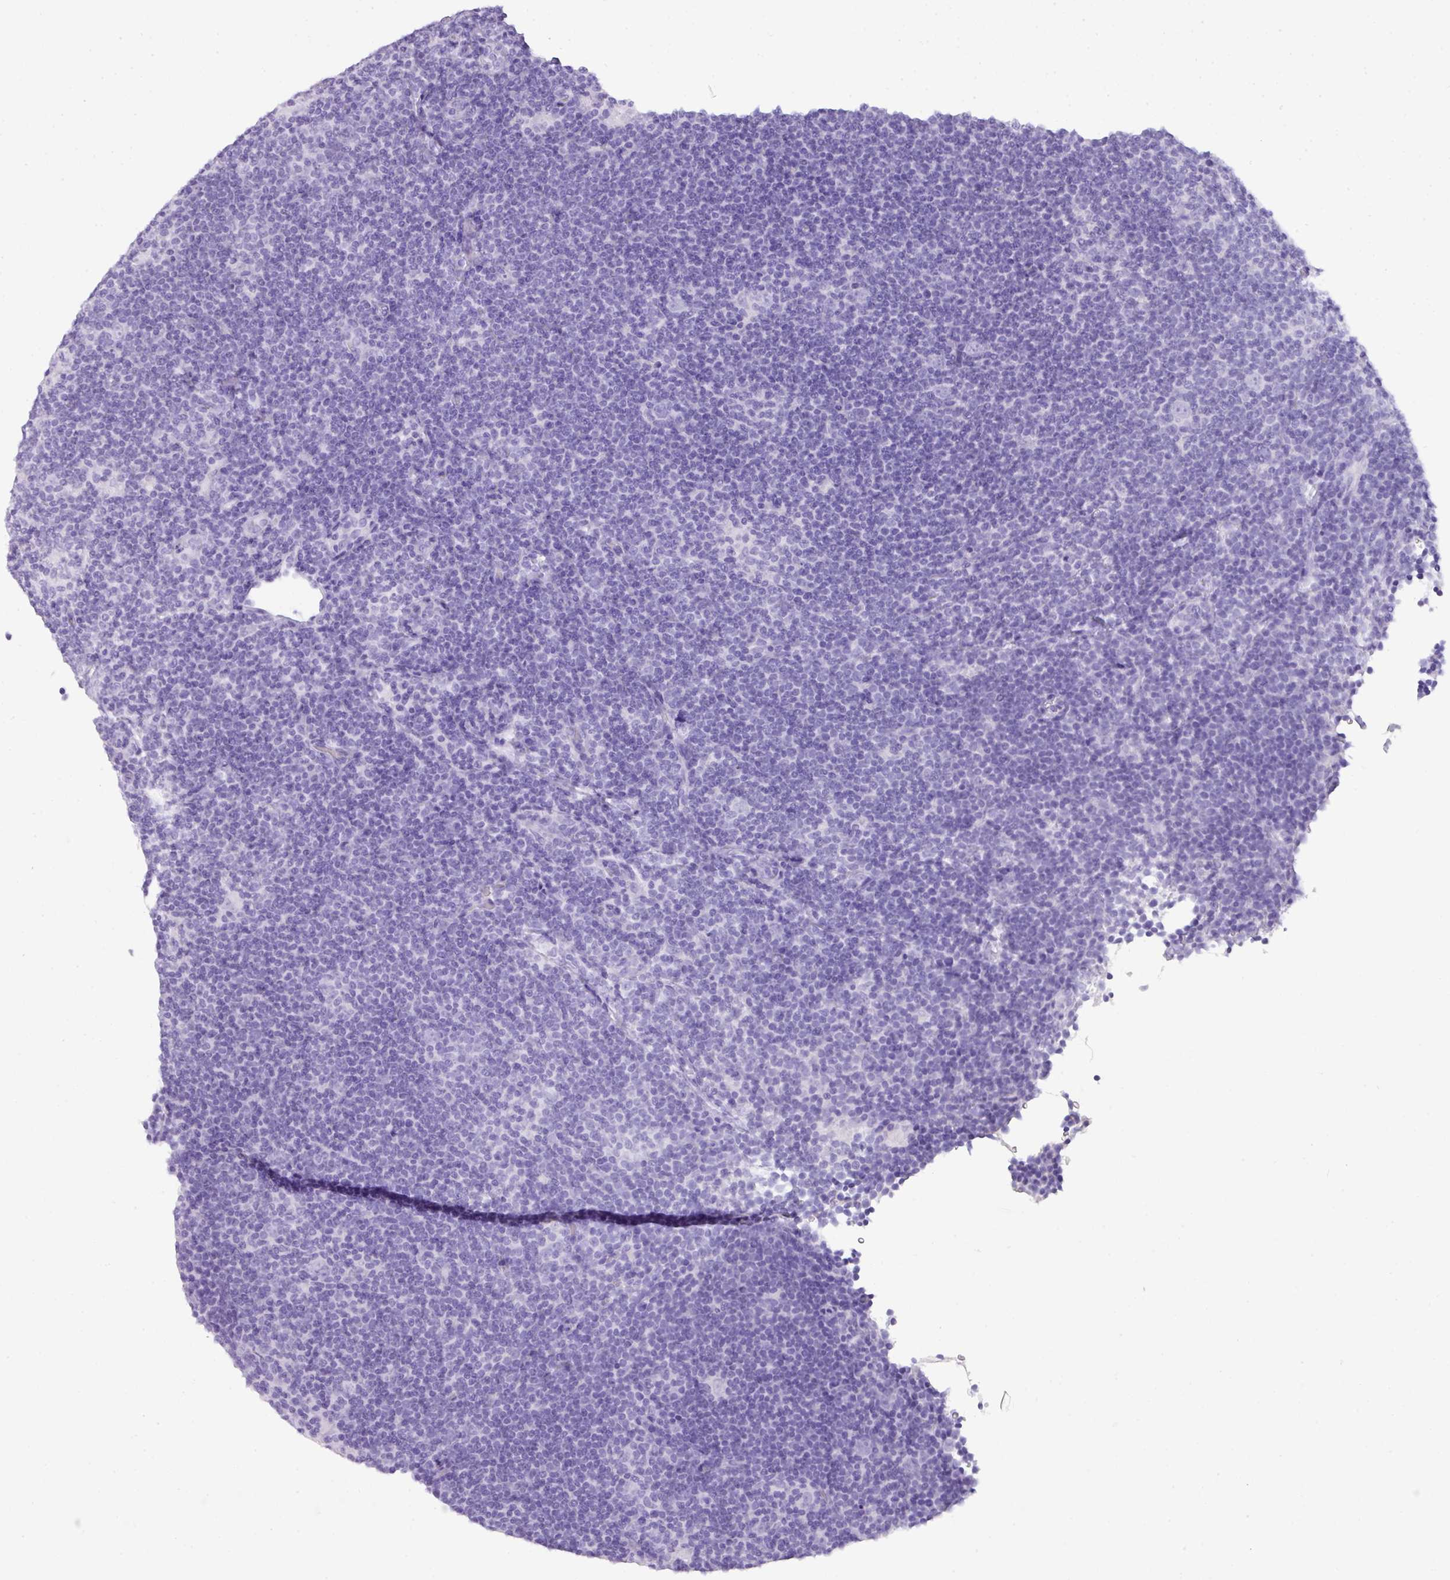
{"staining": {"intensity": "negative", "quantity": "none", "location": "none"}, "tissue": "lymphoma", "cell_type": "Tumor cells", "image_type": "cancer", "snomed": [{"axis": "morphology", "description": "Hodgkin's disease, NOS"}, {"axis": "topography", "description": "Lymph node"}], "caption": "This is an IHC histopathology image of lymphoma. There is no positivity in tumor cells.", "gene": "TNP1", "patient": {"sex": "female", "age": 57}}